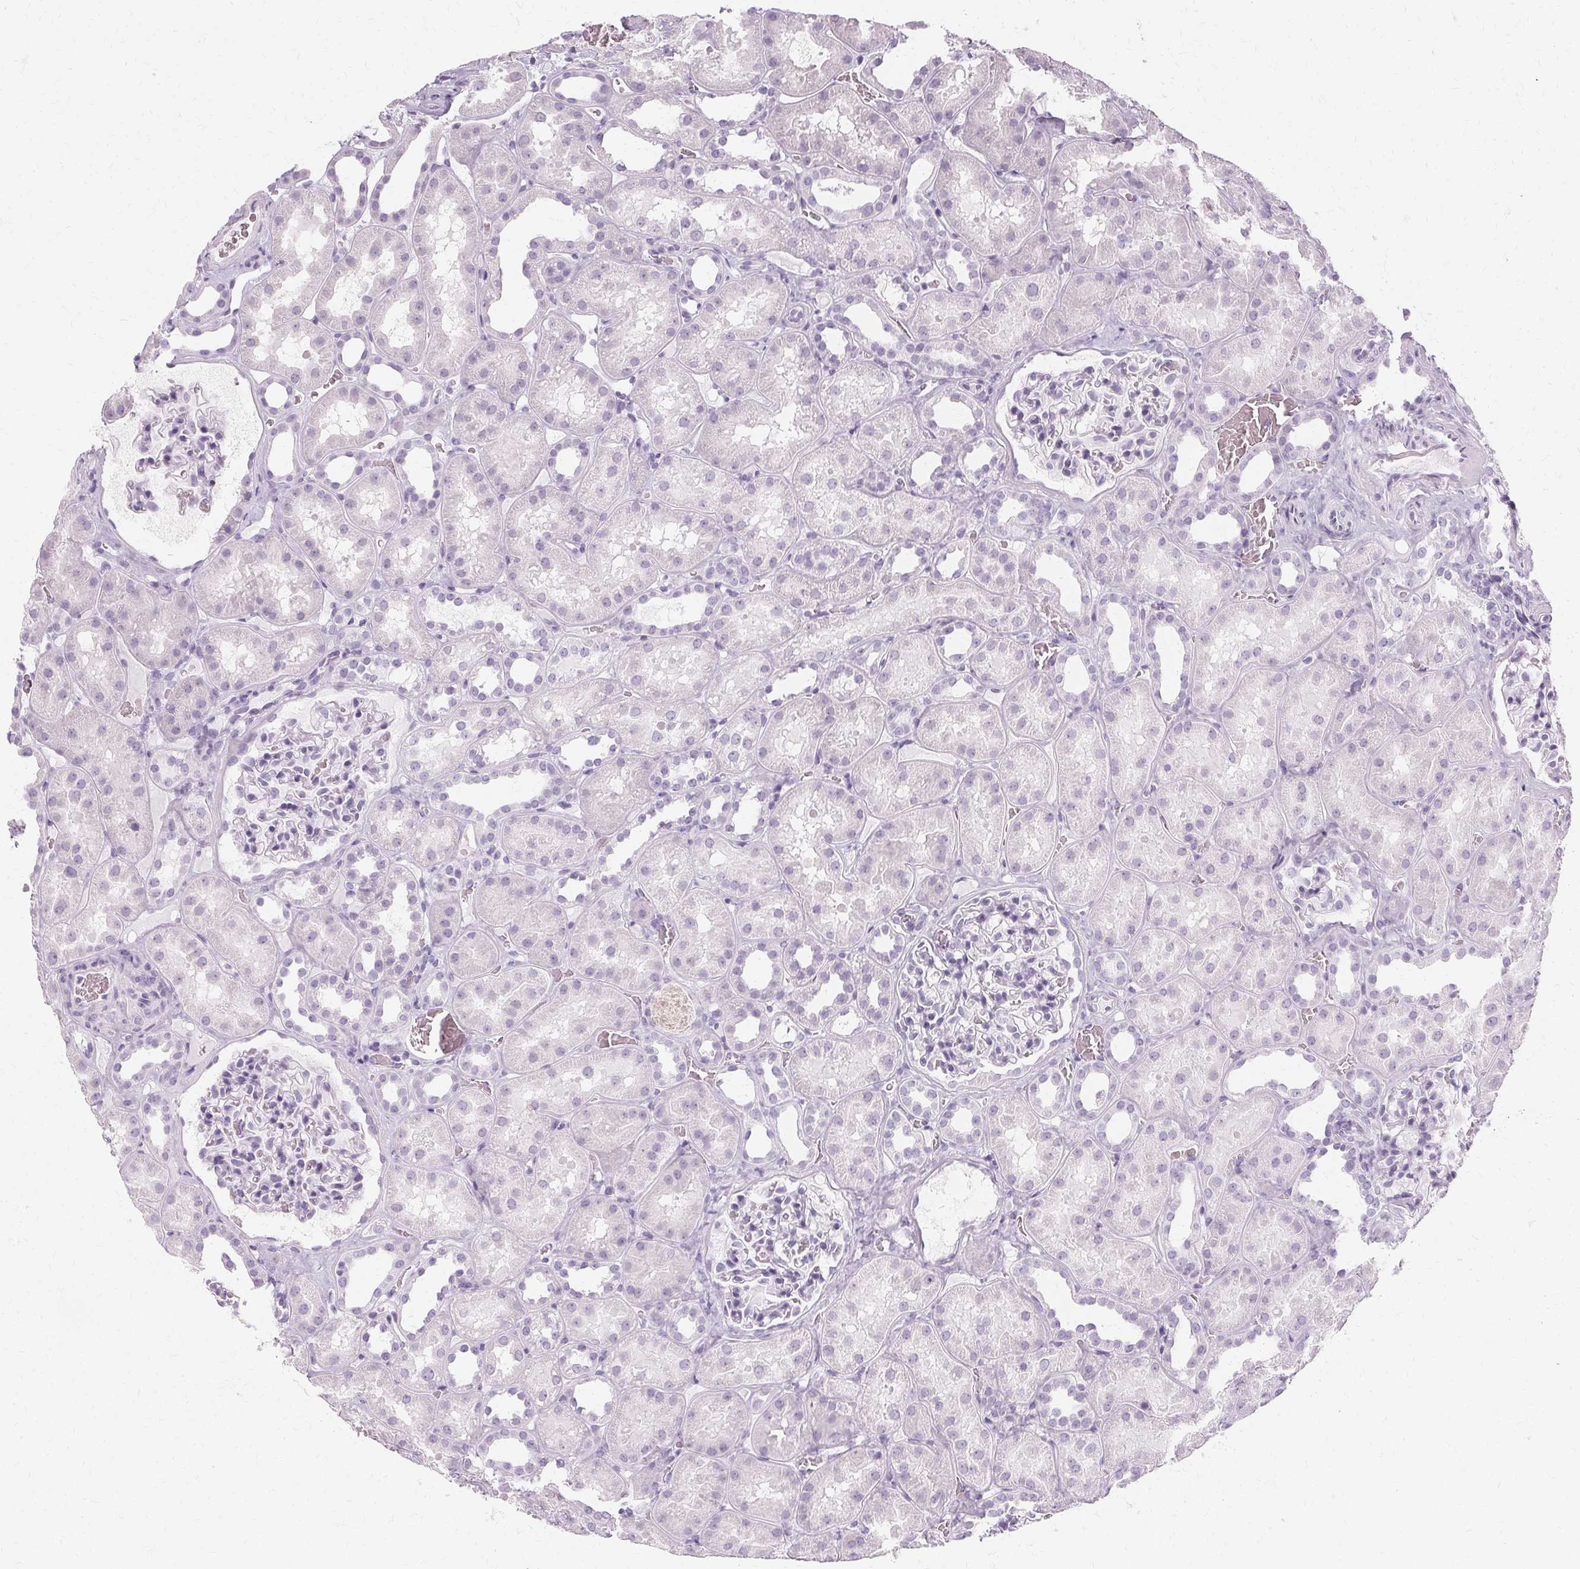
{"staining": {"intensity": "negative", "quantity": "none", "location": "none"}, "tissue": "kidney", "cell_type": "Cells in glomeruli", "image_type": "normal", "snomed": [{"axis": "morphology", "description": "Normal tissue, NOS"}, {"axis": "topography", "description": "Kidney"}], "caption": "The photomicrograph shows no staining of cells in glomeruli in normal kidney.", "gene": "KRT6A", "patient": {"sex": "female", "age": 41}}